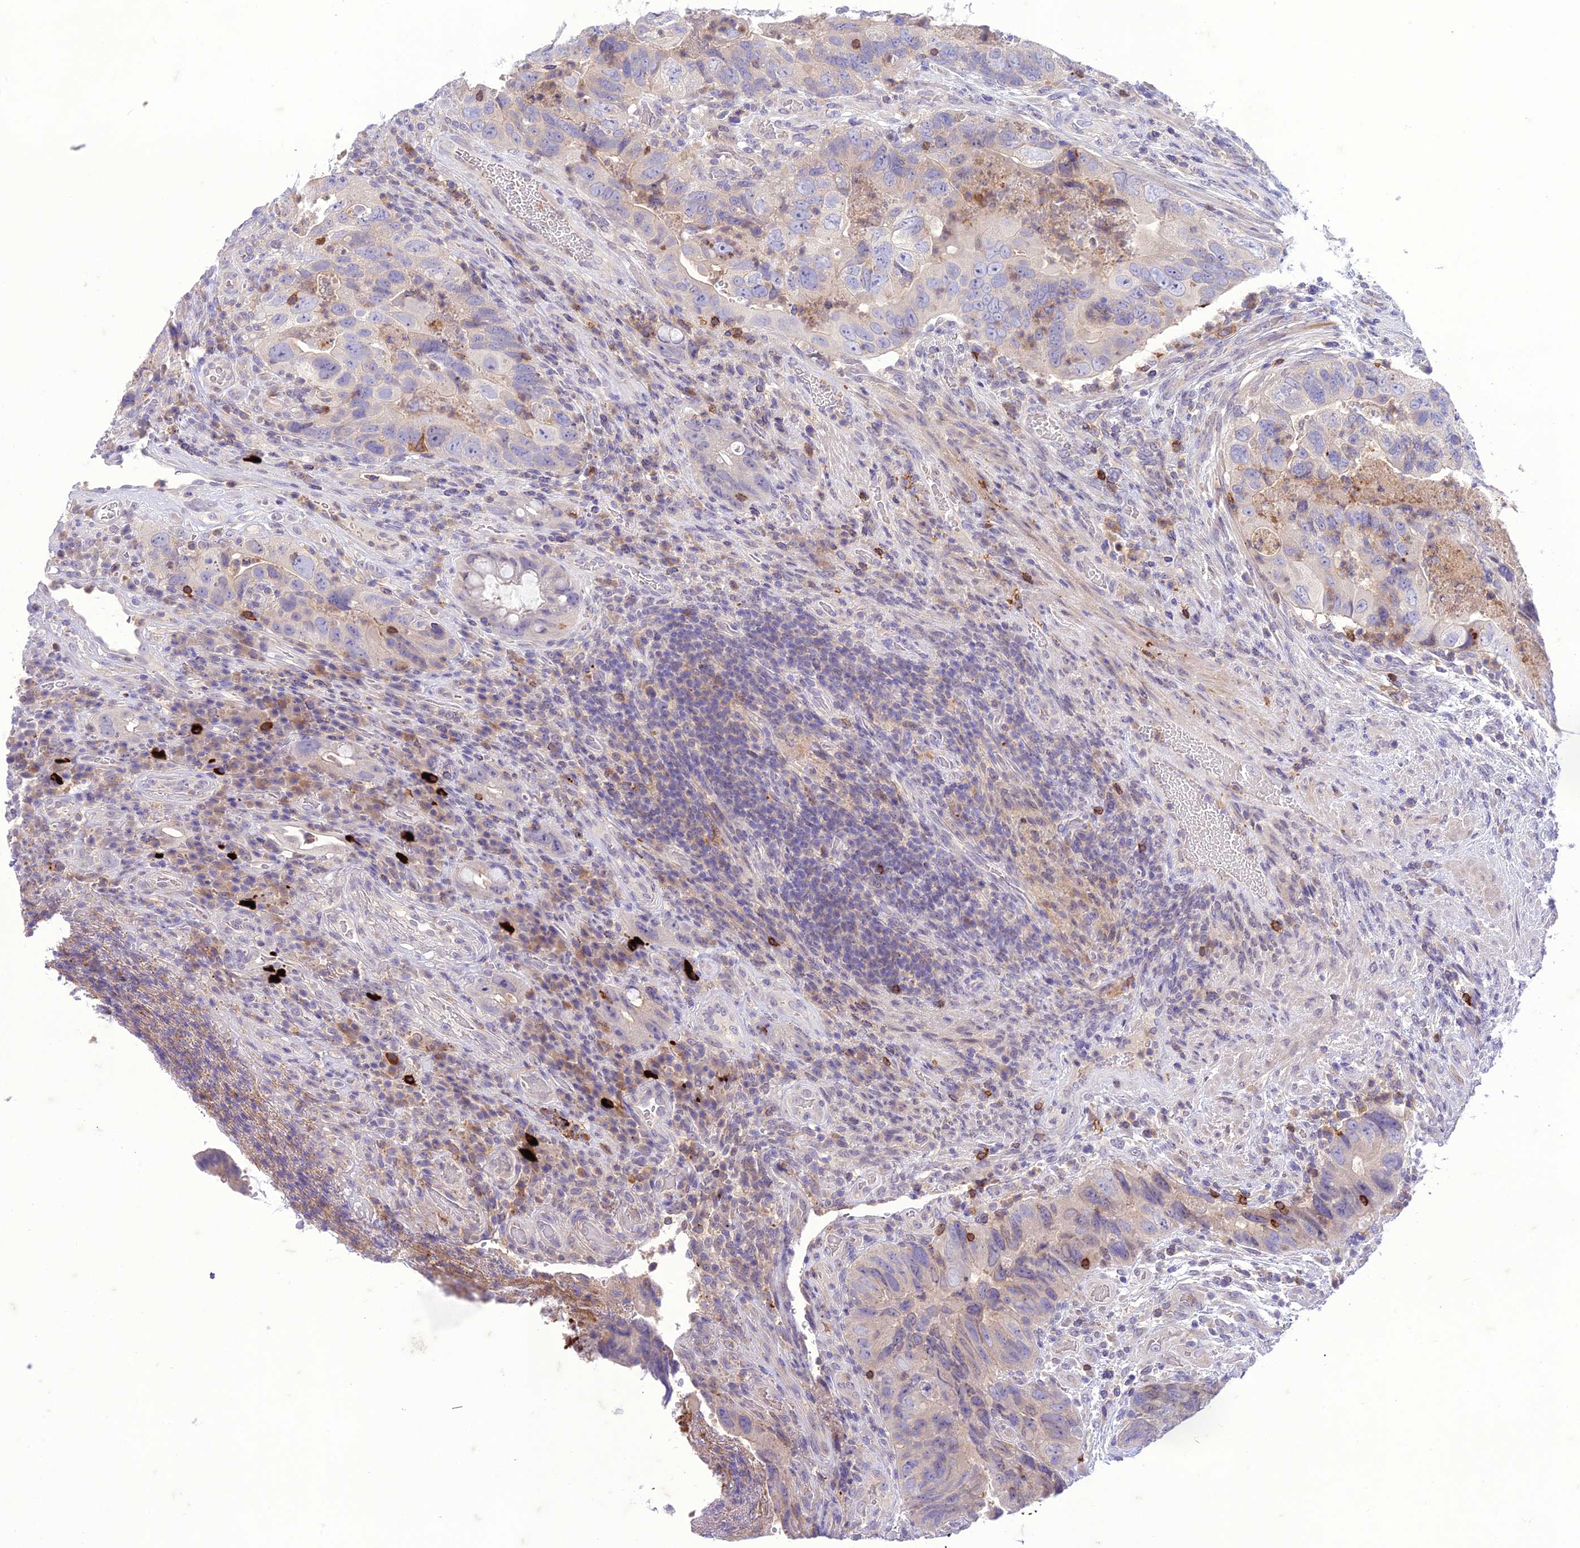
{"staining": {"intensity": "negative", "quantity": "none", "location": "none"}, "tissue": "colorectal cancer", "cell_type": "Tumor cells", "image_type": "cancer", "snomed": [{"axis": "morphology", "description": "Adenocarcinoma, NOS"}, {"axis": "topography", "description": "Rectum"}], "caption": "Tumor cells are negative for protein expression in human adenocarcinoma (colorectal). (Brightfield microscopy of DAB immunohistochemistry (IHC) at high magnification).", "gene": "ITGAE", "patient": {"sex": "male", "age": 63}}